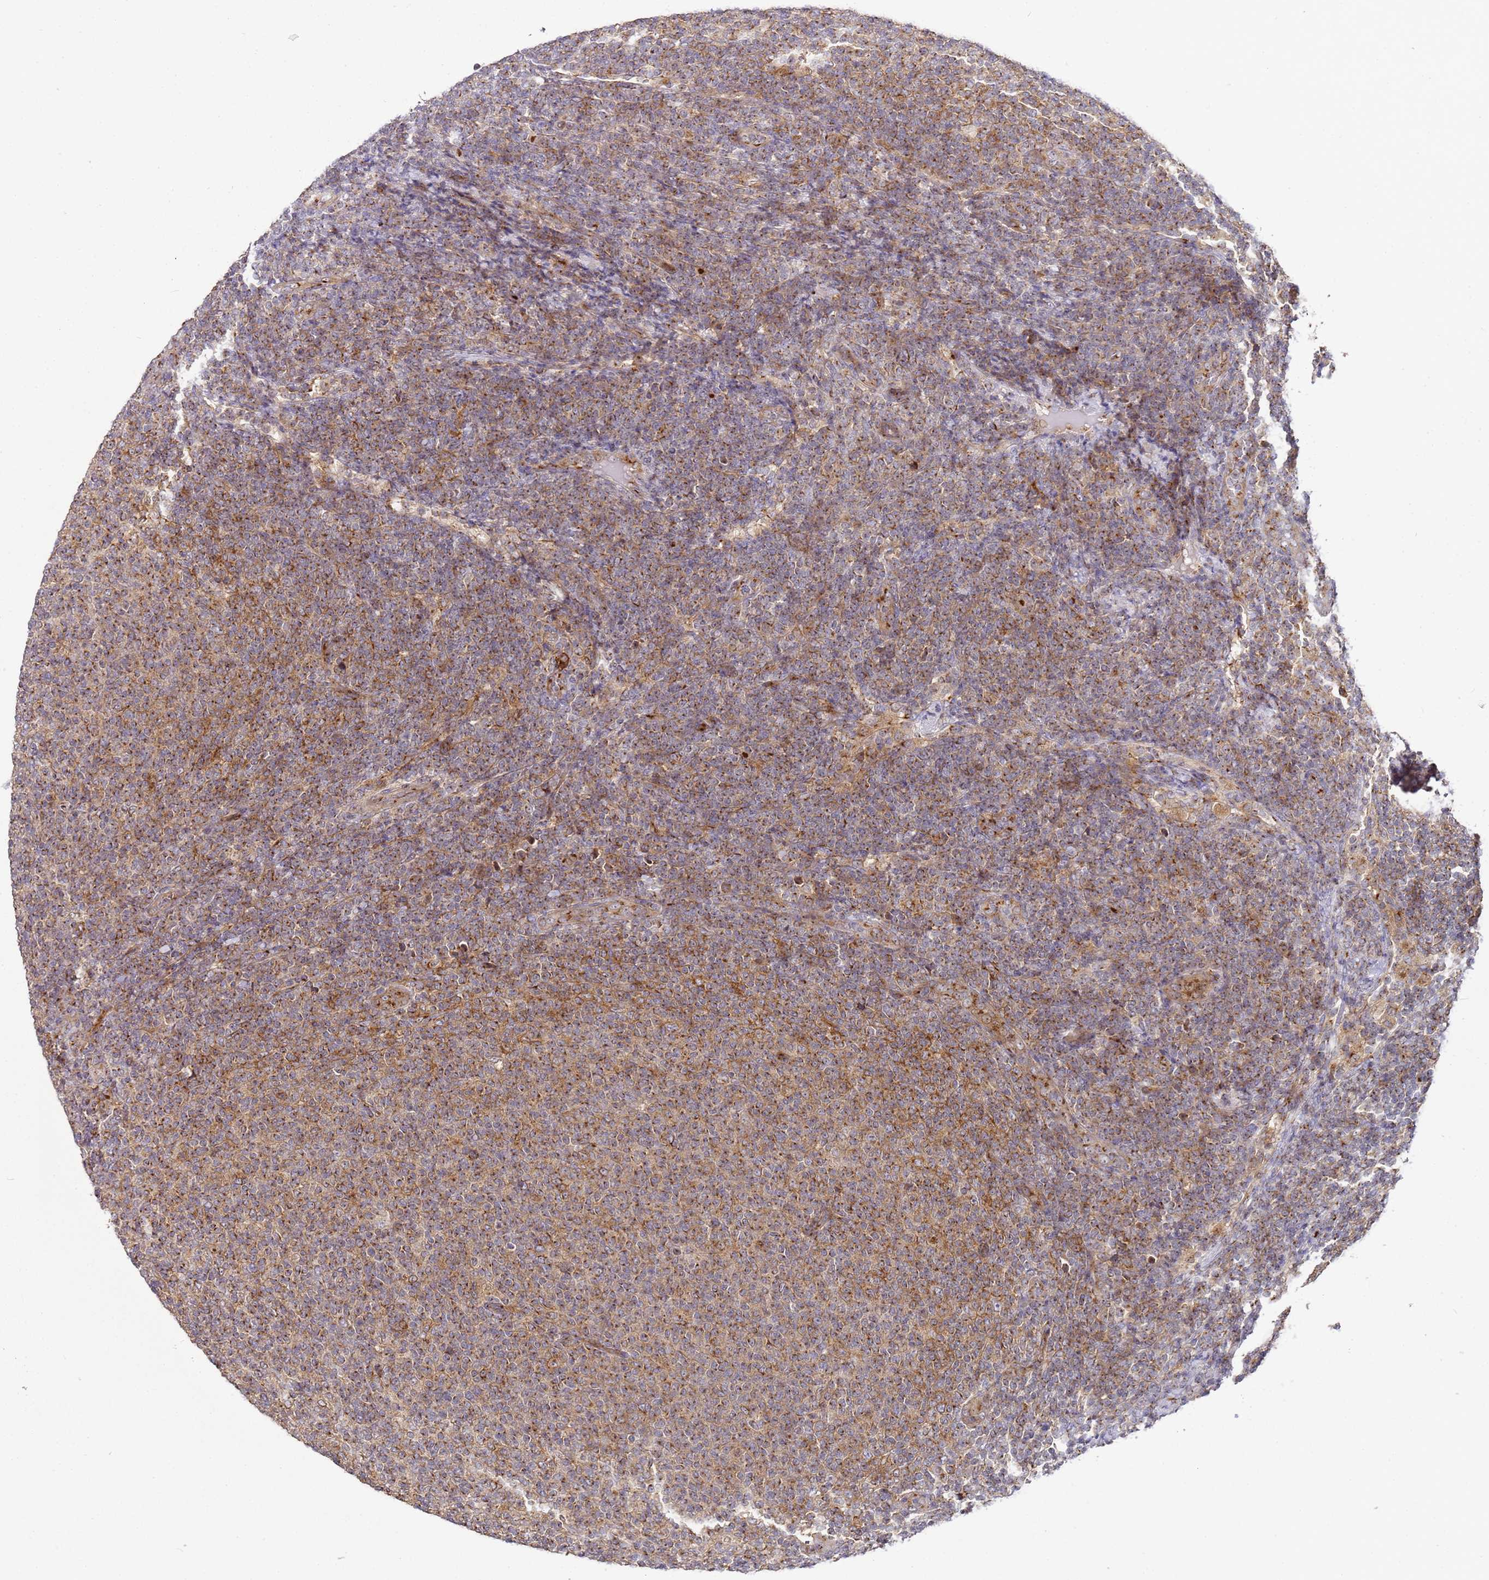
{"staining": {"intensity": "moderate", "quantity": "25%-75%", "location": "cytoplasmic/membranous"}, "tissue": "lymphoma", "cell_type": "Tumor cells", "image_type": "cancer", "snomed": [{"axis": "morphology", "description": "Malignant lymphoma, non-Hodgkin's type, Low grade"}, {"axis": "topography", "description": "Lymph node"}], "caption": "Low-grade malignant lymphoma, non-Hodgkin's type stained for a protein (brown) reveals moderate cytoplasmic/membranous positive staining in about 25%-75% of tumor cells.", "gene": "MRPL49", "patient": {"sex": "male", "age": 66}}